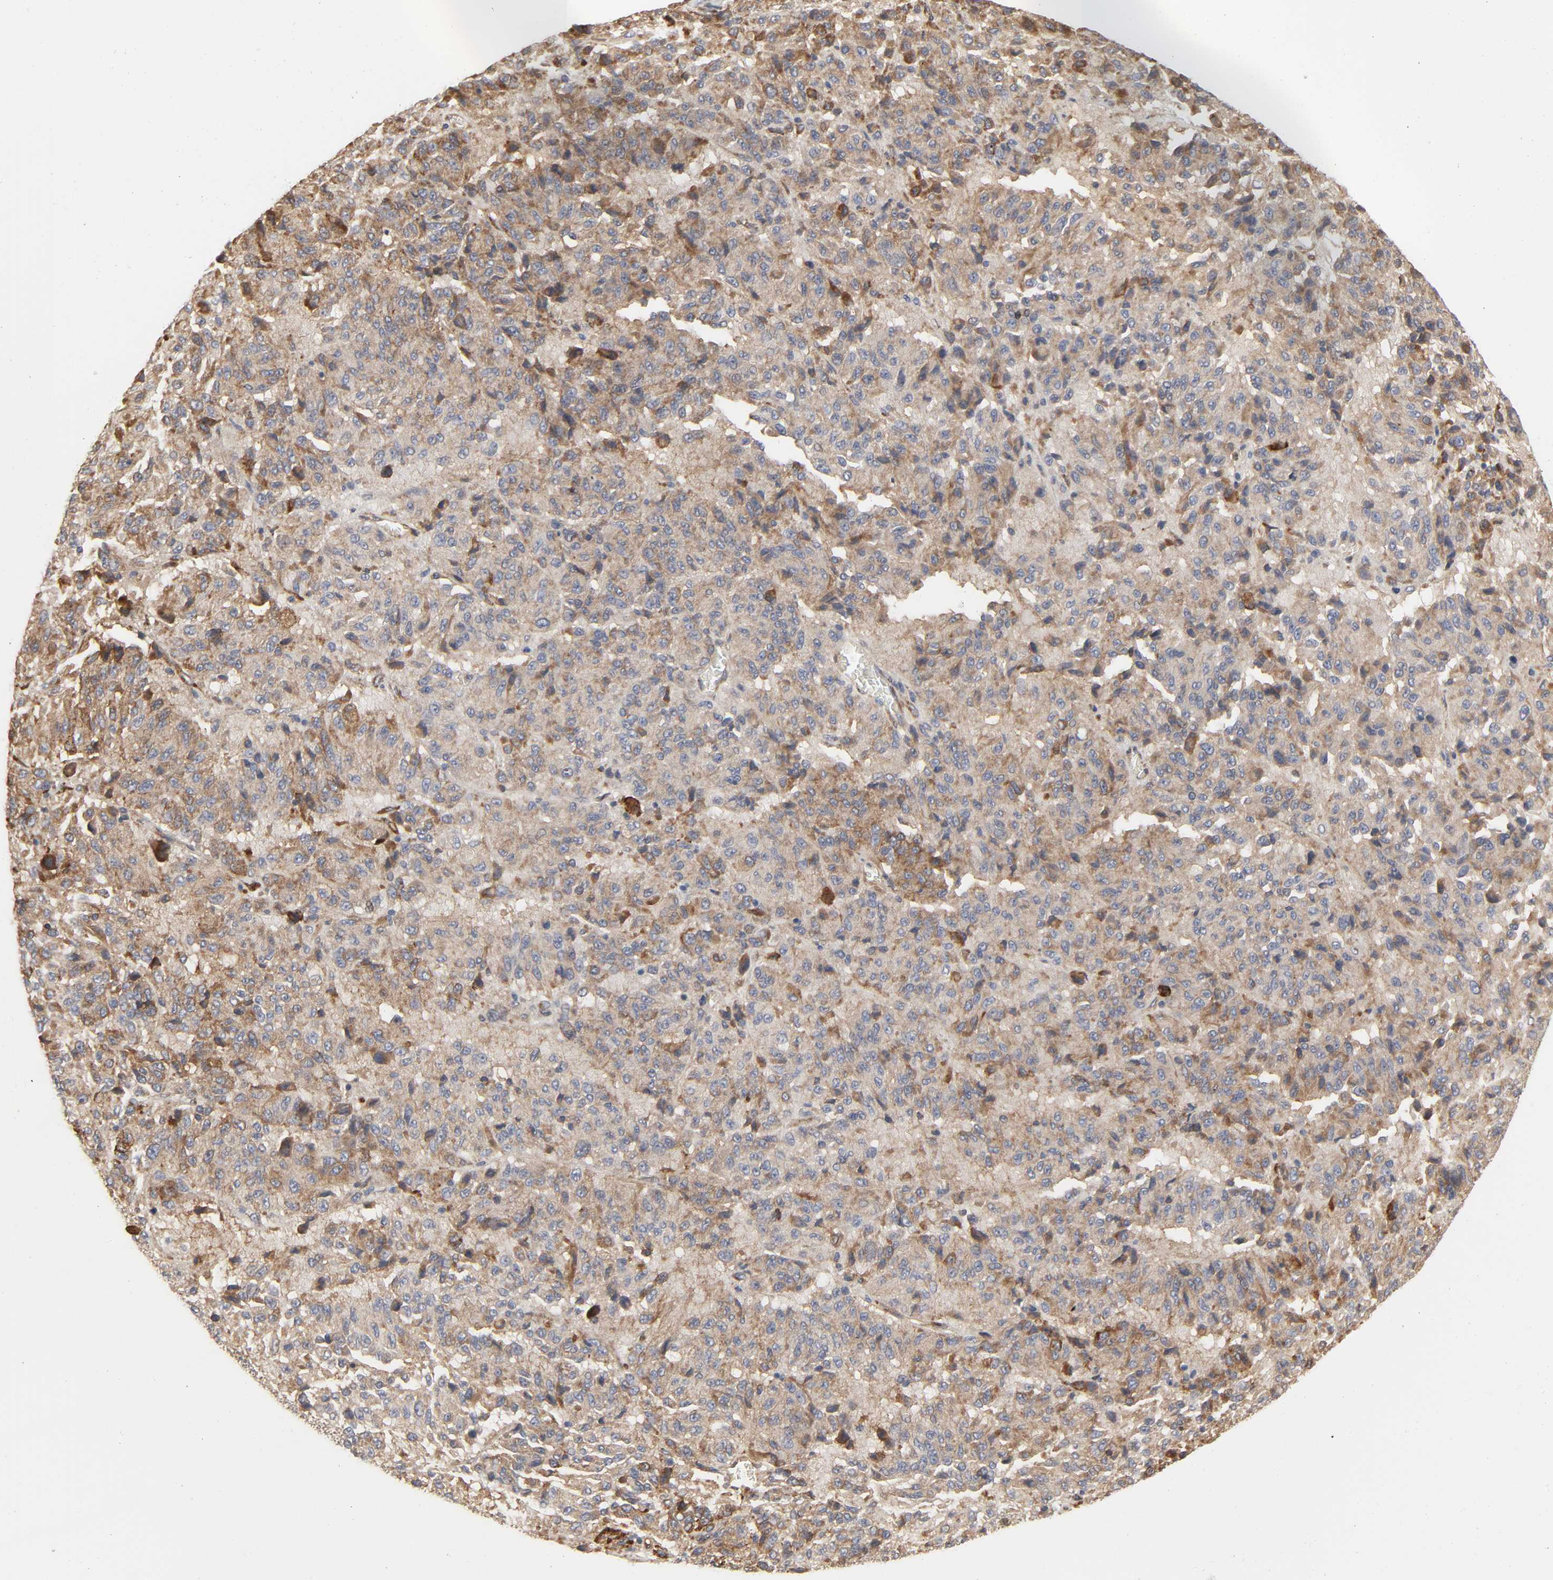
{"staining": {"intensity": "moderate", "quantity": ">75%", "location": "cytoplasmic/membranous"}, "tissue": "melanoma", "cell_type": "Tumor cells", "image_type": "cancer", "snomed": [{"axis": "morphology", "description": "Malignant melanoma, Metastatic site"}, {"axis": "topography", "description": "Lung"}], "caption": "Immunohistochemistry image of neoplastic tissue: human melanoma stained using immunohistochemistry (IHC) shows medium levels of moderate protein expression localized specifically in the cytoplasmic/membranous of tumor cells, appearing as a cytoplasmic/membranous brown color.", "gene": "NDRG2", "patient": {"sex": "male", "age": 64}}